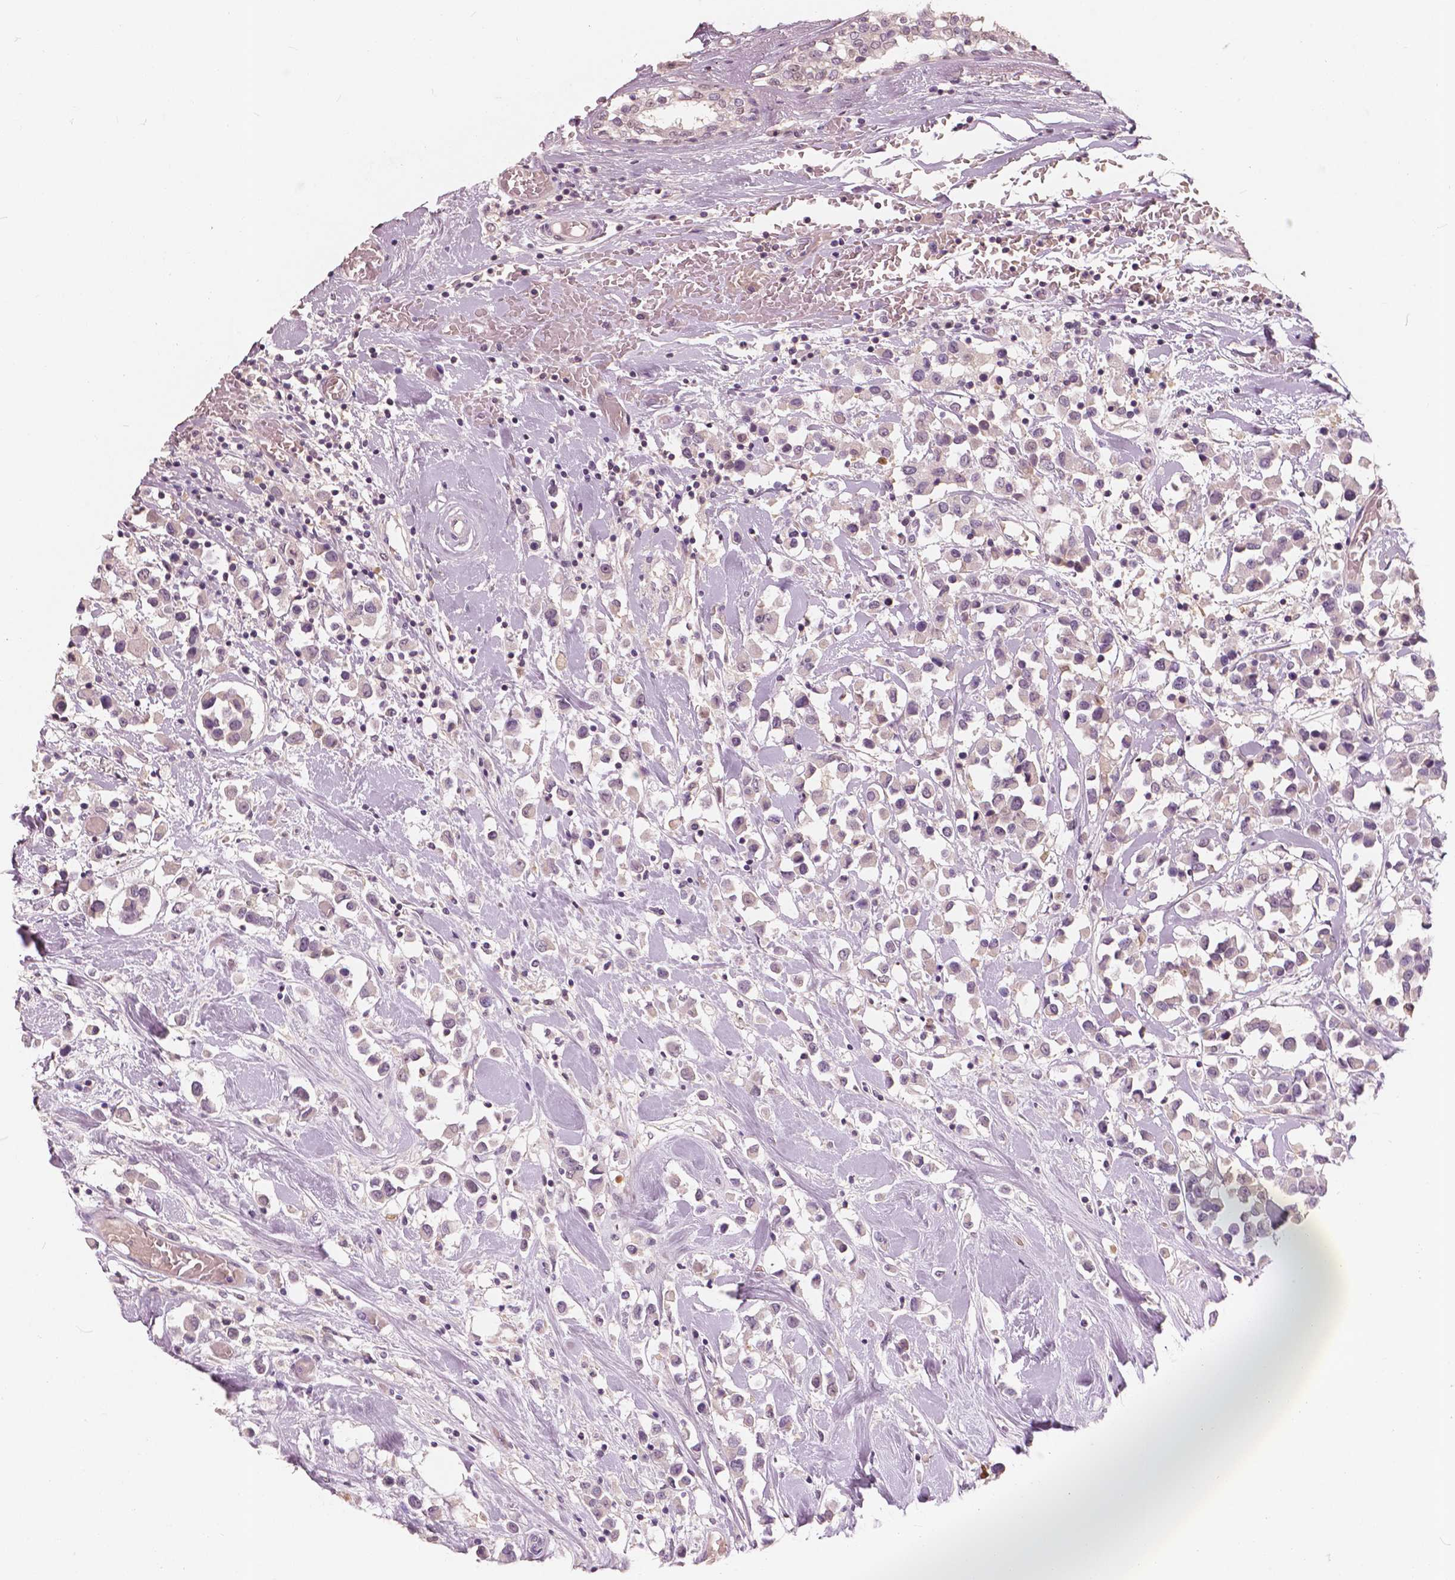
{"staining": {"intensity": "weak", "quantity": "<25%", "location": "nuclear"}, "tissue": "breast cancer", "cell_type": "Tumor cells", "image_type": "cancer", "snomed": [{"axis": "morphology", "description": "Duct carcinoma"}, {"axis": "topography", "description": "Breast"}], "caption": "Immunohistochemical staining of human breast cancer demonstrates no significant positivity in tumor cells. (DAB immunohistochemistry (IHC), high magnification).", "gene": "SAT2", "patient": {"sex": "female", "age": 61}}